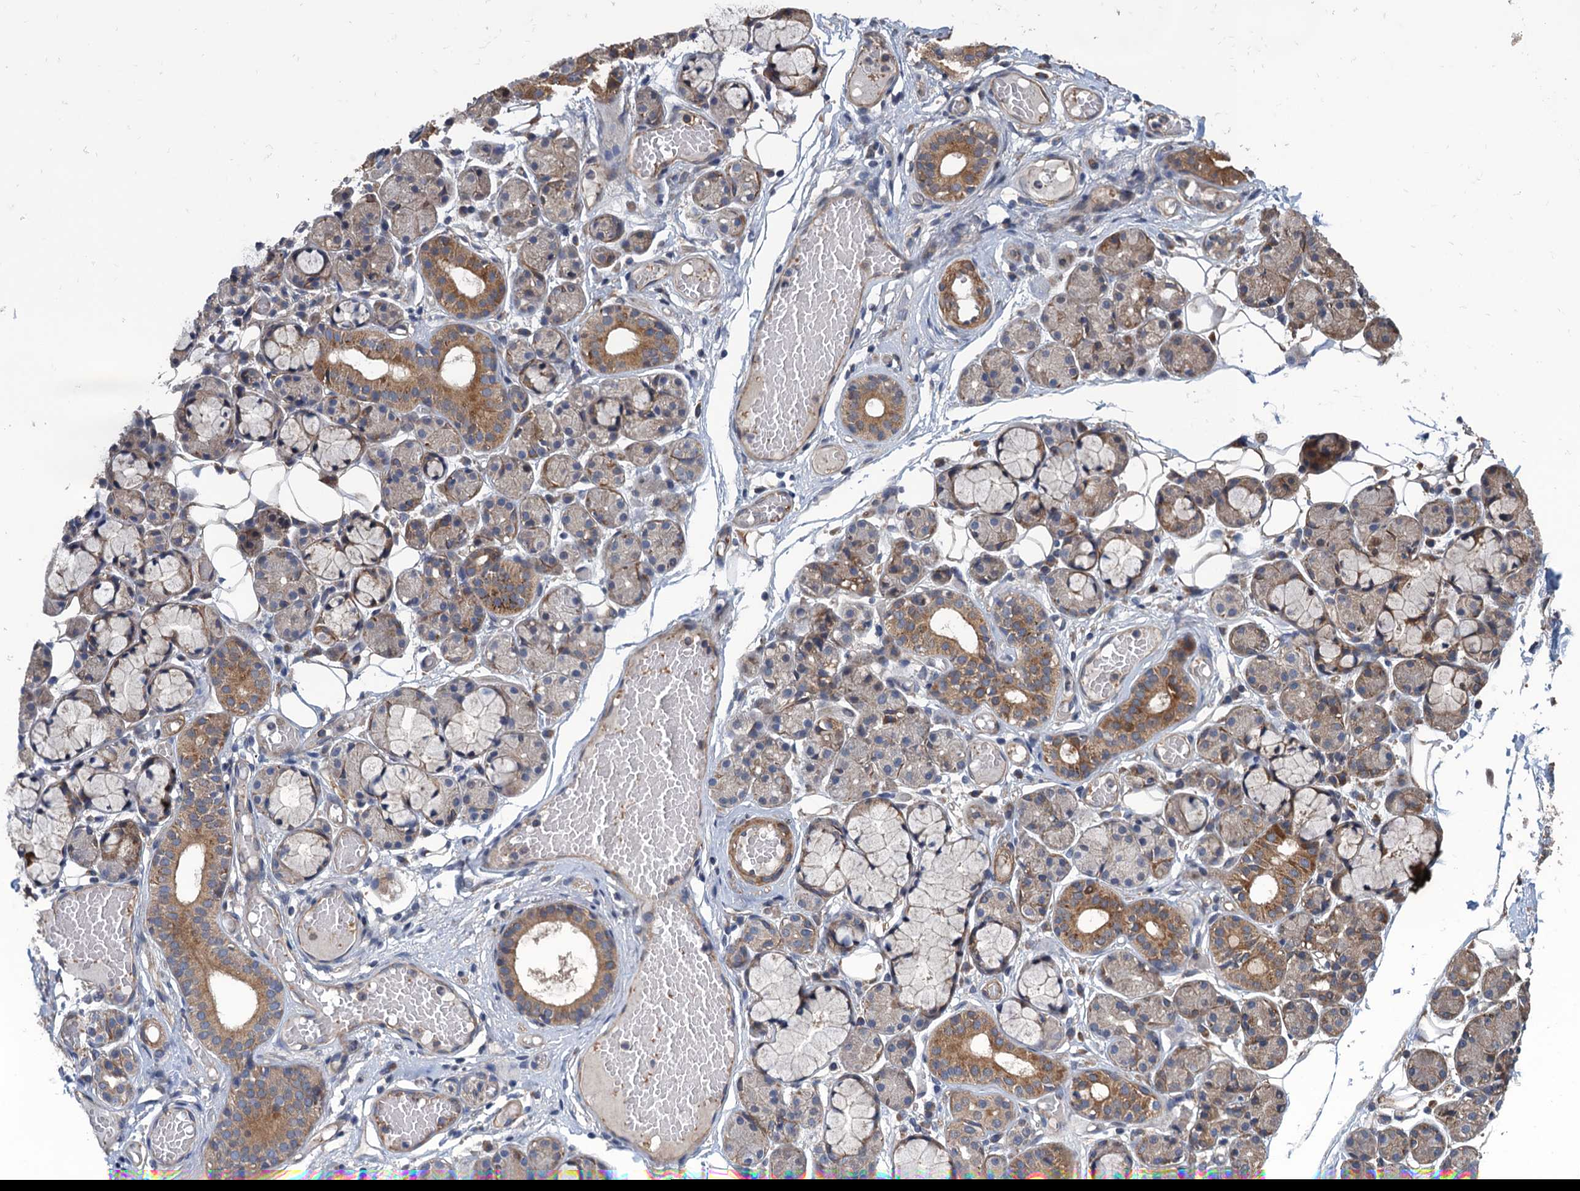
{"staining": {"intensity": "moderate", "quantity": "<25%", "location": "cytoplasmic/membranous"}, "tissue": "salivary gland", "cell_type": "Glandular cells", "image_type": "normal", "snomed": [{"axis": "morphology", "description": "Normal tissue, NOS"}, {"axis": "topography", "description": "Salivary gland"}], "caption": "Moderate cytoplasmic/membranous expression is present in approximately <25% of glandular cells in benign salivary gland.", "gene": "MEAK7", "patient": {"sex": "male", "age": 63}}